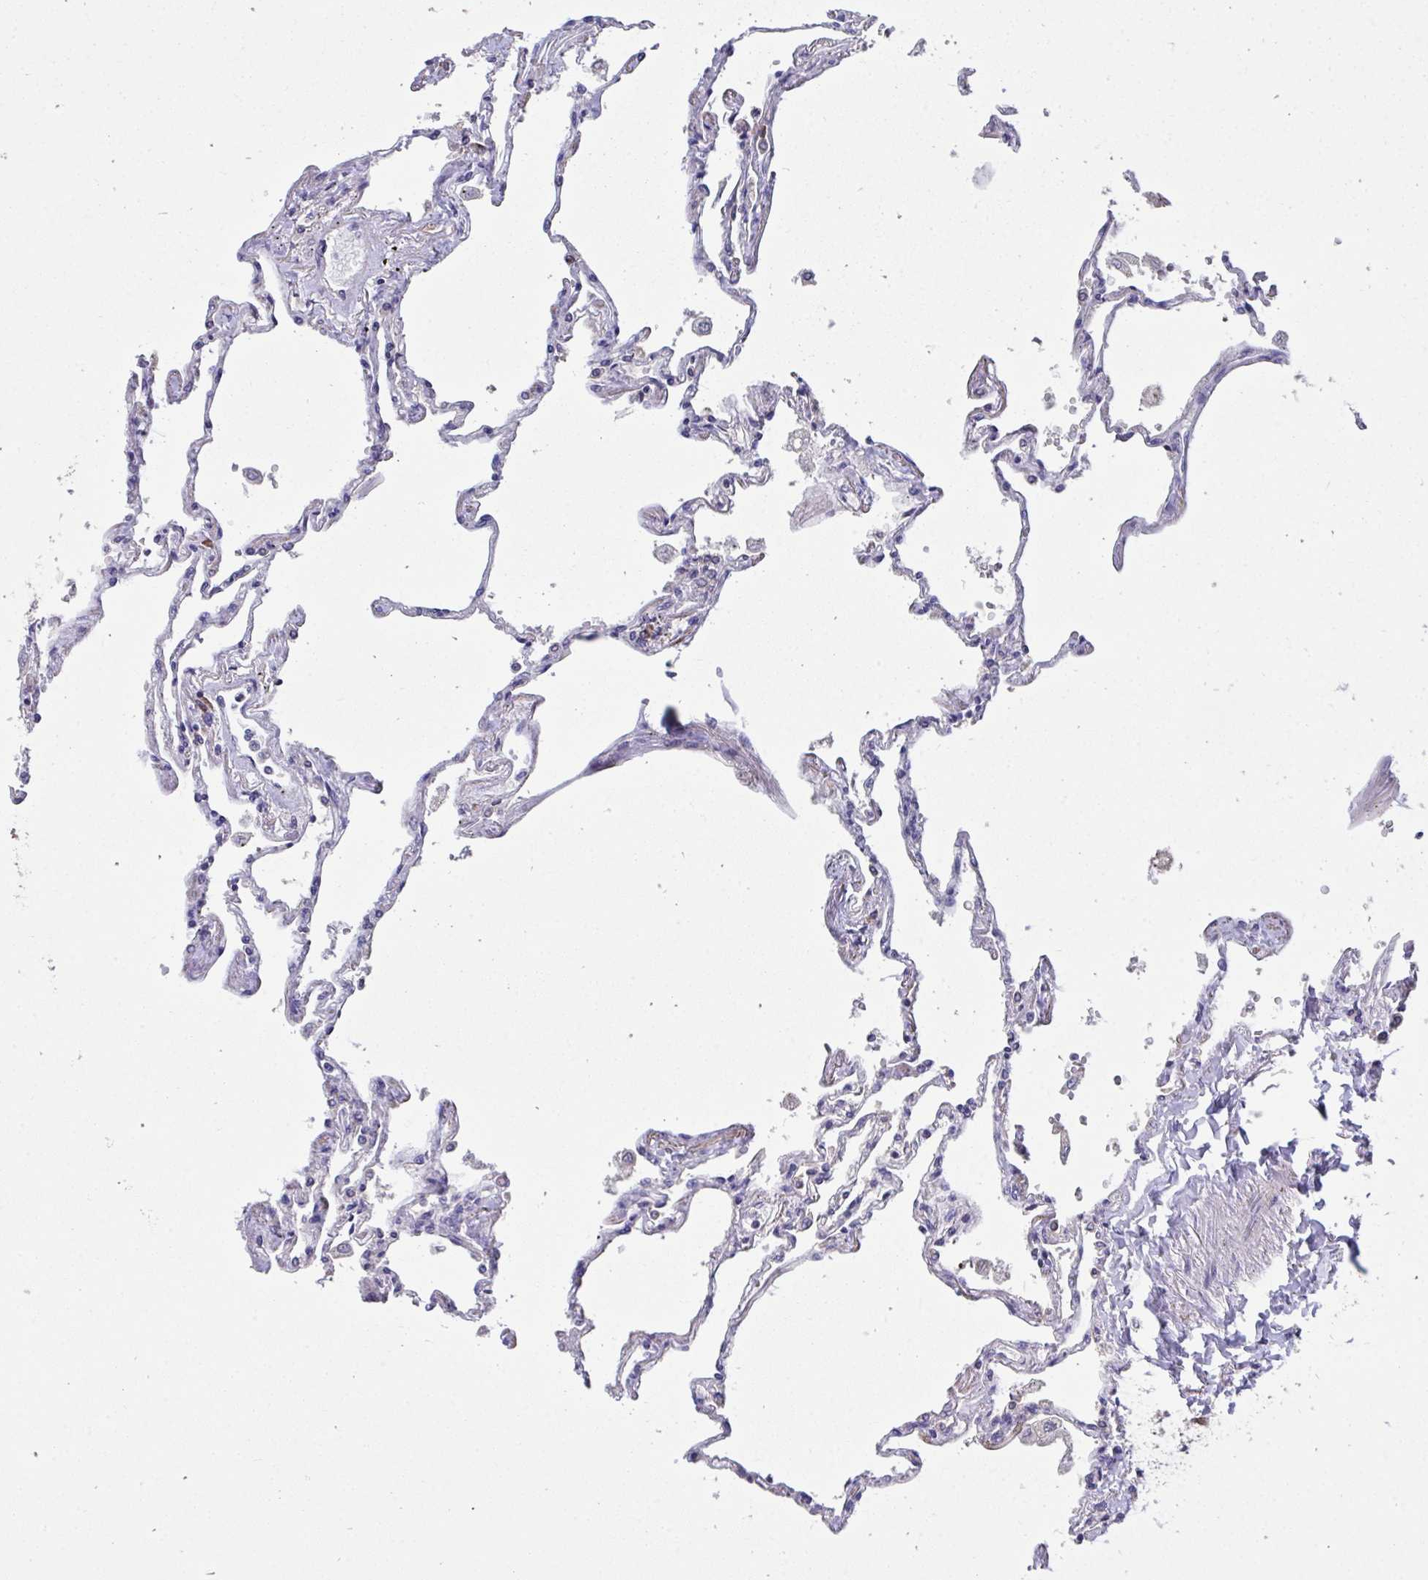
{"staining": {"intensity": "weak", "quantity": "<25%", "location": "cytoplasmic/membranous"}, "tissue": "lung", "cell_type": "Alveolar cells", "image_type": "normal", "snomed": [{"axis": "morphology", "description": "Normal tissue, NOS"}, {"axis": "topography", "description": "Lung"}], "caption": "The immunohistochemistry image has no significant expression in alveolar cells of lung.", "gene": "SUSD4", "patient": {"sex": "female", "age": 67}}